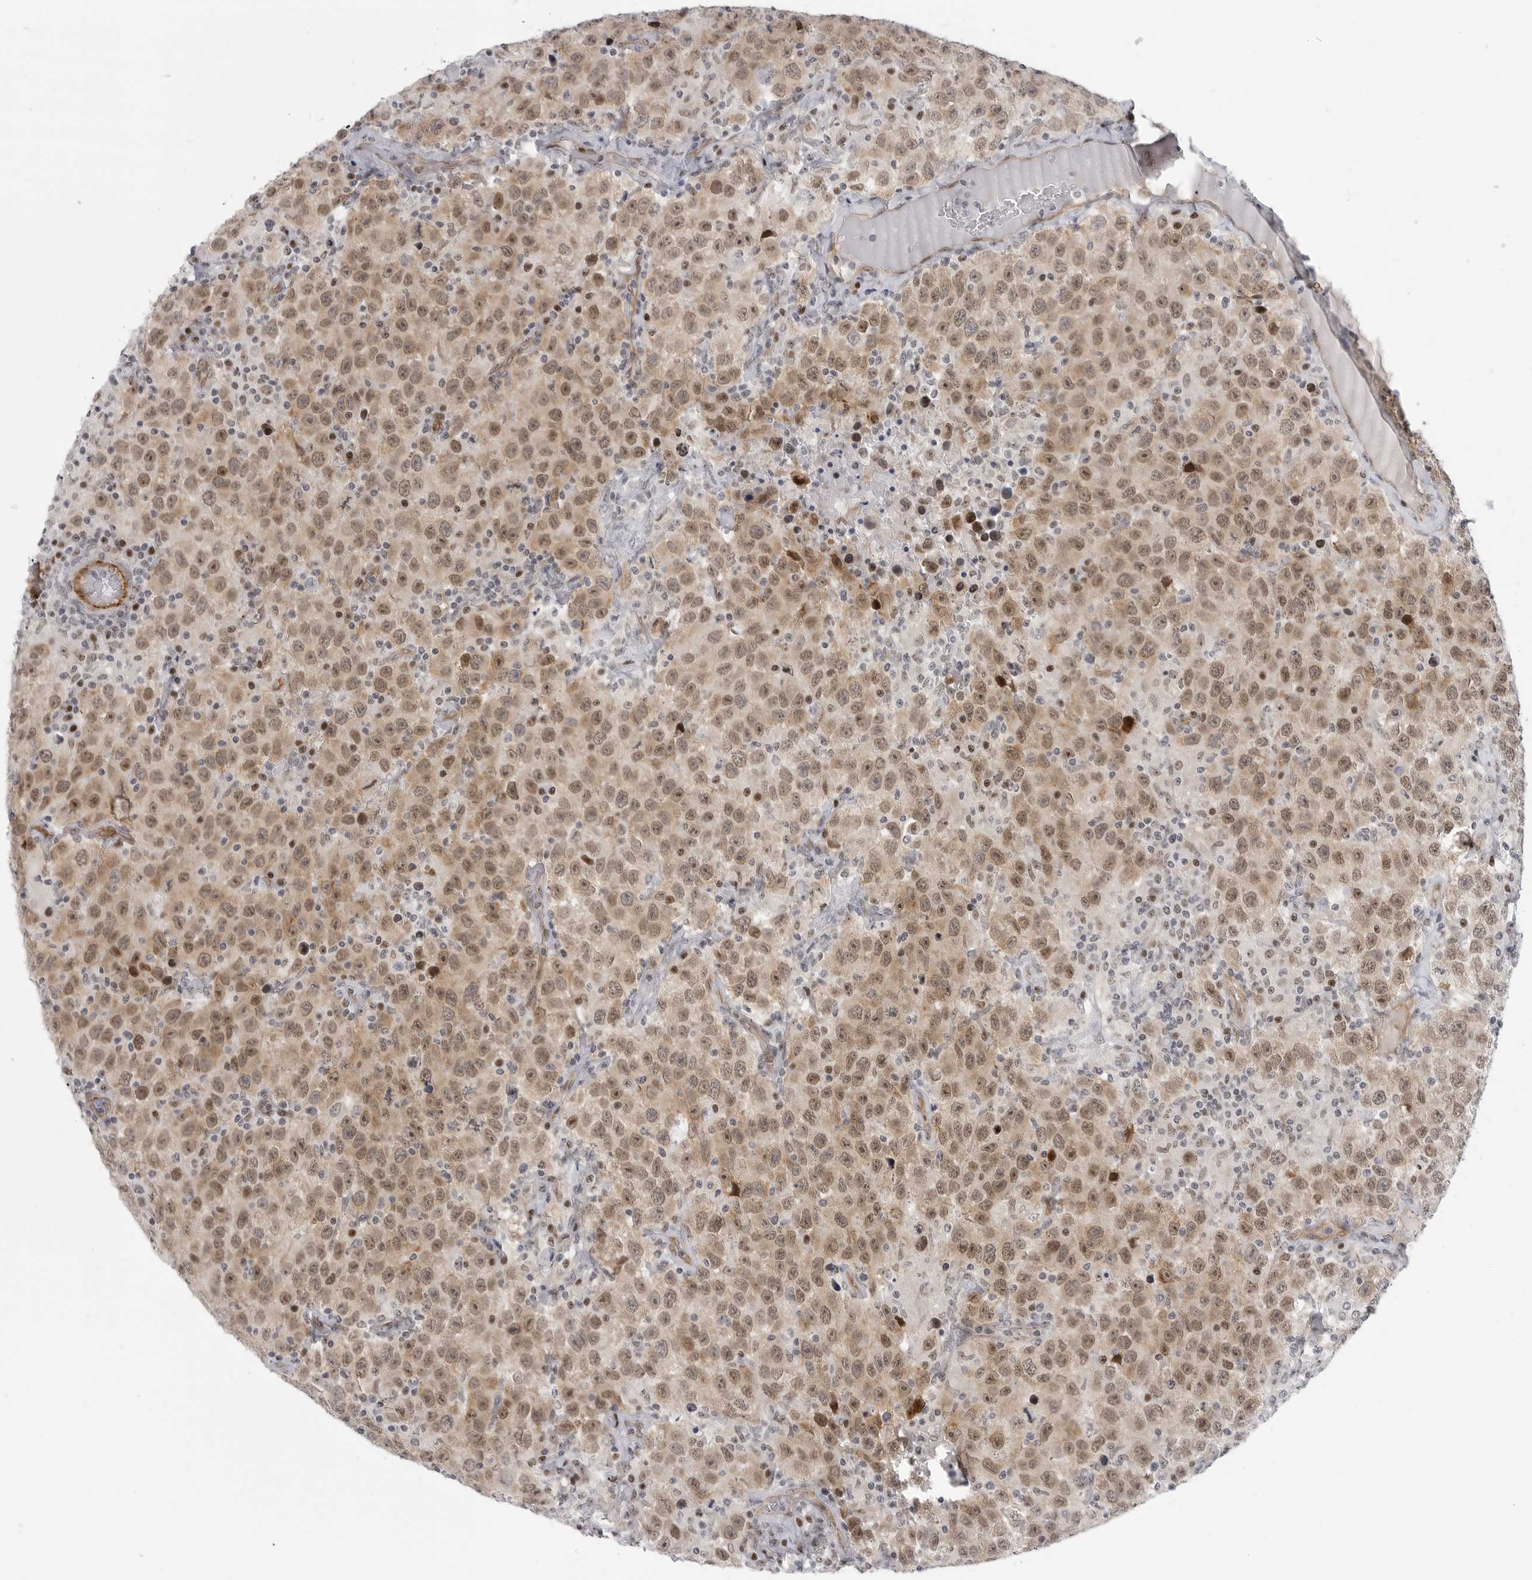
{"staining": {"intensity": "moderate", "quantity": ">75%", "location": "nuclear"}, "tissue": "testis cancer", "cell_type": "Tumor cells", "image_type": "cancer", "snomed": [{"axis": "morphology", "description": "Seminoma, NOS"}, {"axis": "topography", "description": "Testis"}], "caption": "Immunohistochemical staining of testis cancer (seminoma) displays medium levels of moderate nuclear staining in about >75% of tumor cells.", "gene": "CEP295NL", "patient": {"sex": "male", "age": 41}}